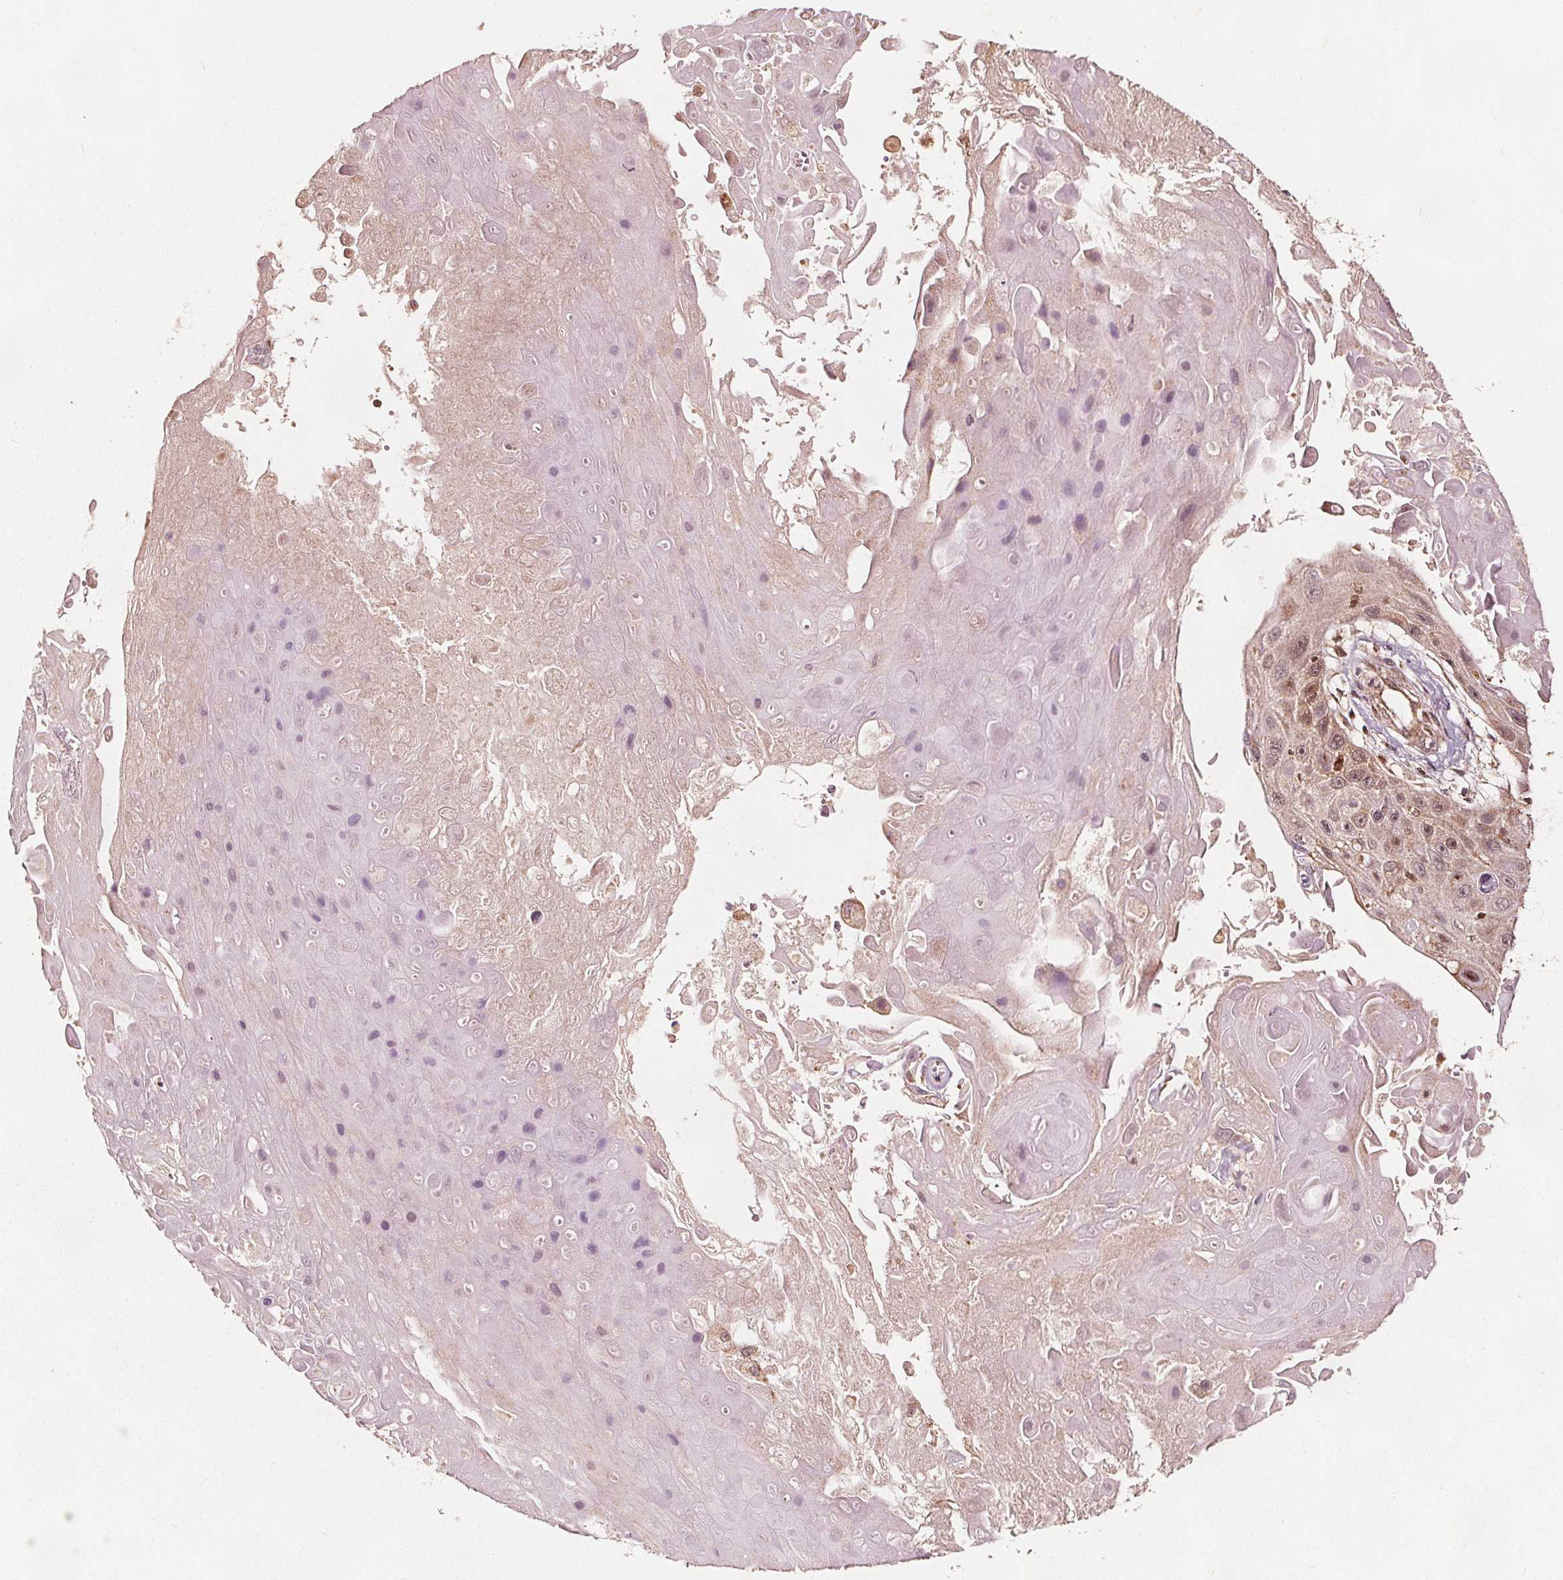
{"staining": {"intensity": "weak", "quantity": "25%-75%", "location": "cytoplasmic/membranous"}, "tissue": "skin cancer", "cell_type": "Tumor cells", "image_type": "cancer", "snomed": [{"axis": "morphology", "description": "Squamous cell carcinoma, NOS"}, {"axis": "topography", "description": "Skin"}], "caption": "The histopathology image shows immunohistochemical staining of squamous cell carcinoma (skin). There is weak cytoplasmic/membranous positivity is identified in approximately 25%-75% of tumor cells. (brown staining indicates protein expression, while blue staining denotes nuclei).", "gene": "AIP", "patient": {"sex": "male", "age": 82}}